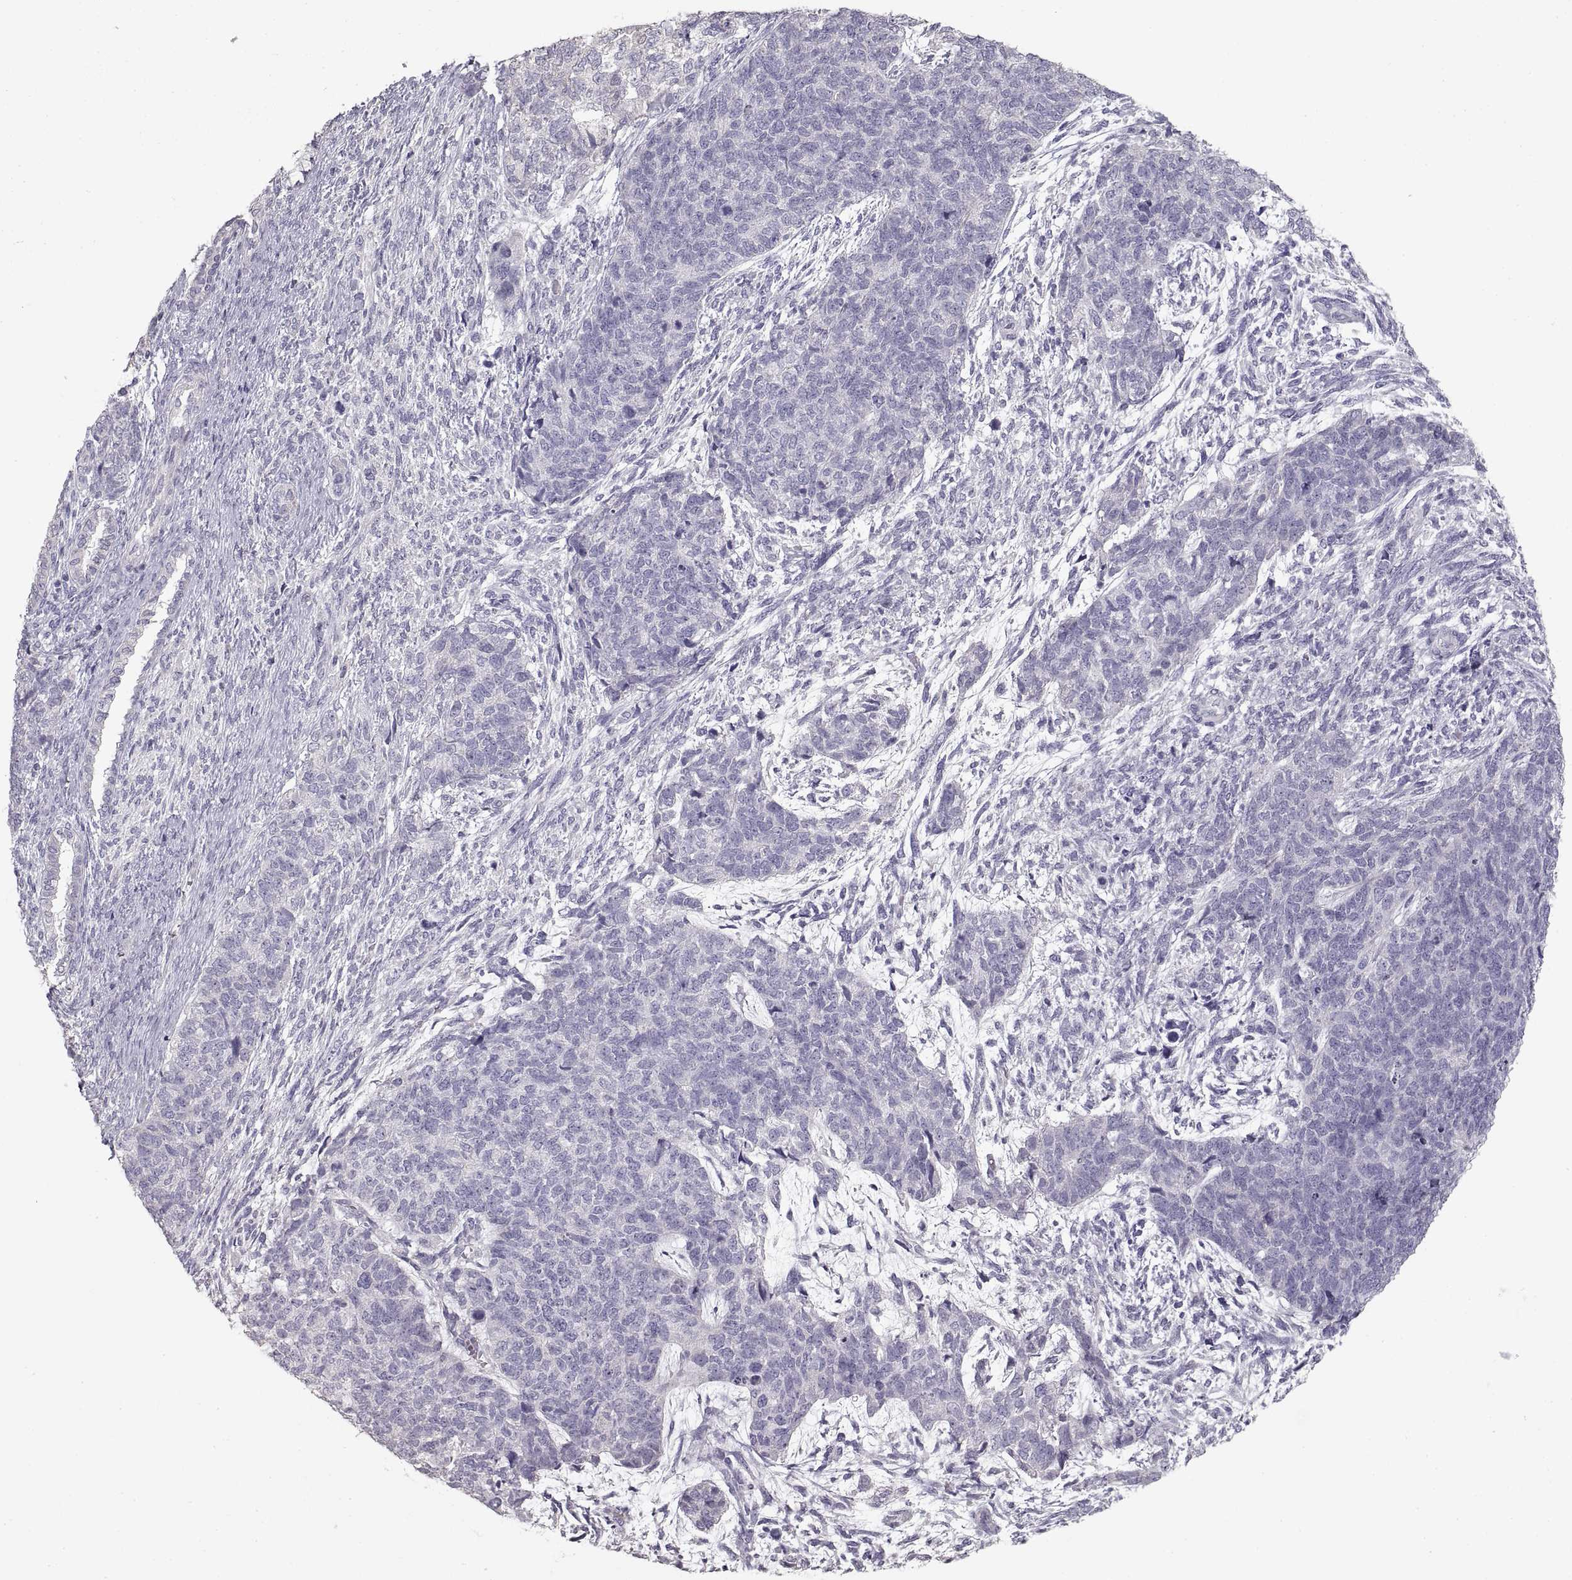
{"staining": {"intensity": "negative", "quantity": "none", "location": "none"}, "tissue": "cervical cancer", "cell_type": "Tumor cells", "image_type": "cancer", "snomed": [{"axis": "morphology", "description": "Squamous cell carcinoma, NOS"}, {"axis": "topography", "description": "Cervix"}], "caption": "DAB immunohistochemical staining of human cervical cancer (squamous cell carcinoma) displays no significant positivity in tumor cells.", "gene": "ZP3", "patient": {"sex": "female", "age": 63}}